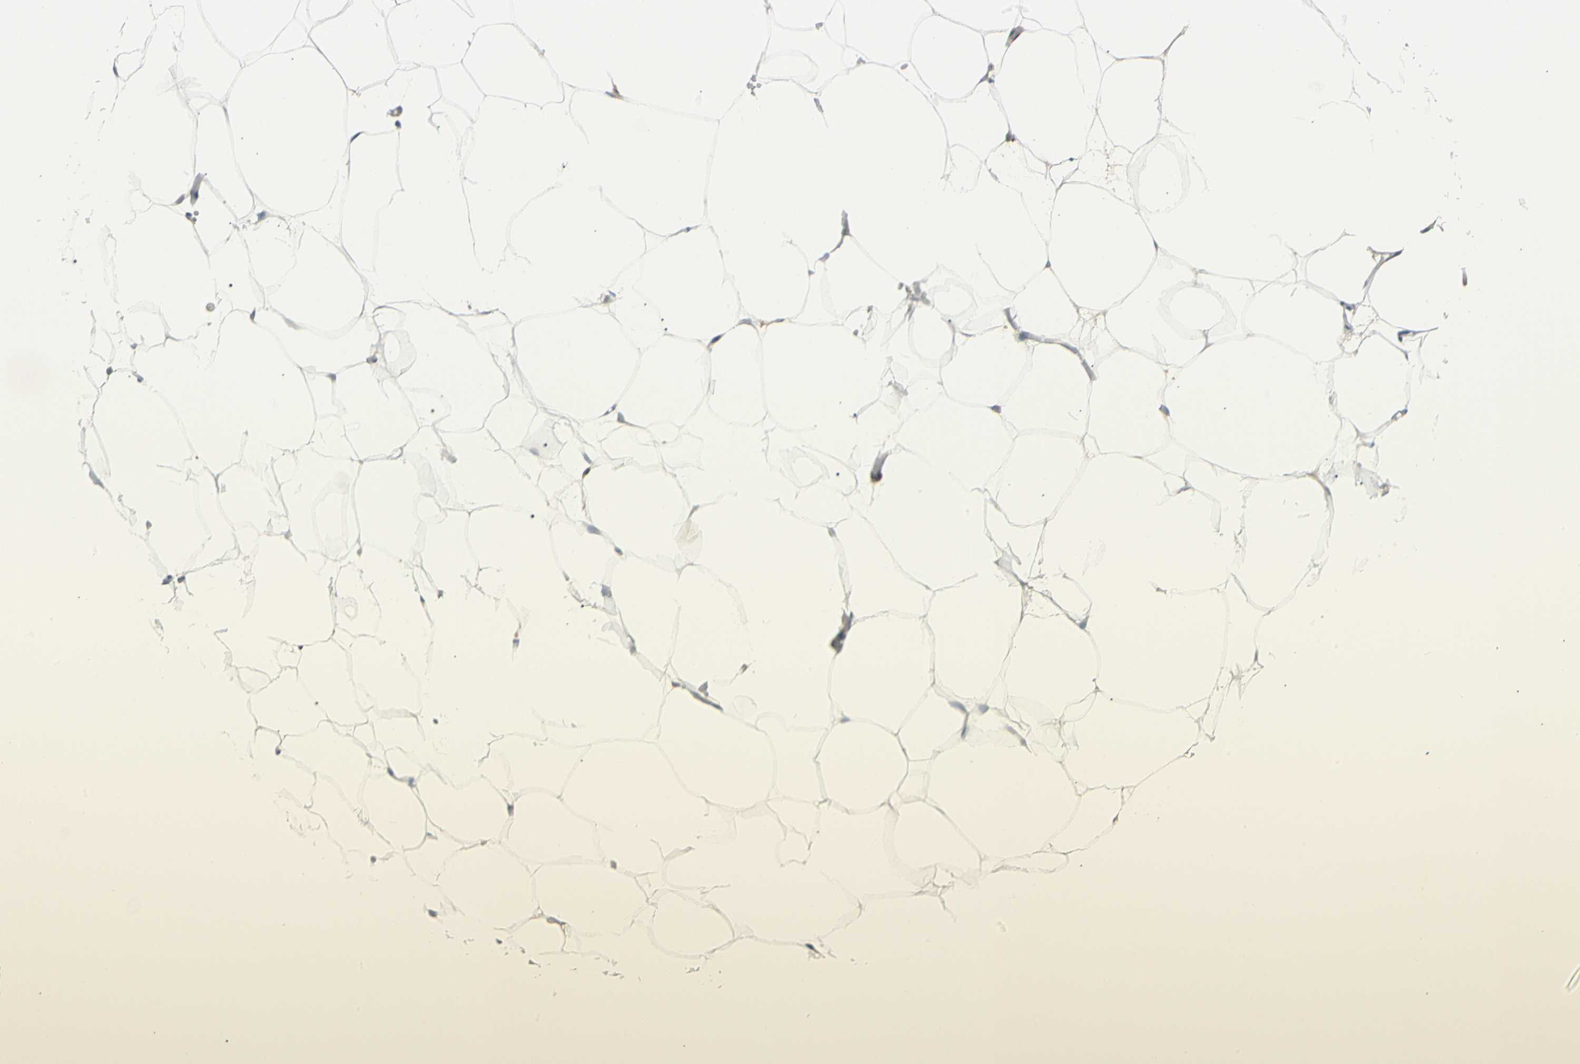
{"staining": {"intensity": "negative", "quantity": "none", "location": "none"}, "tissue": "adipose tissue", "cell_type": "Adipocytes", "image_type": "normal", "snomed": [{"axis": "morphology", "description": "Normal tissue, NOS"}, {"axis": "topography", "description": "Breast"}, {"axis": "topography", "description": "Adipose tissue"}], "caption": "This is a micrograph of immunohistochemistry (IHC) staining of normal adipose tissue, which shows no positivity in adipocytes.", "gene": "ITGB2", "patient": {"sex": "female", "age": 25}}